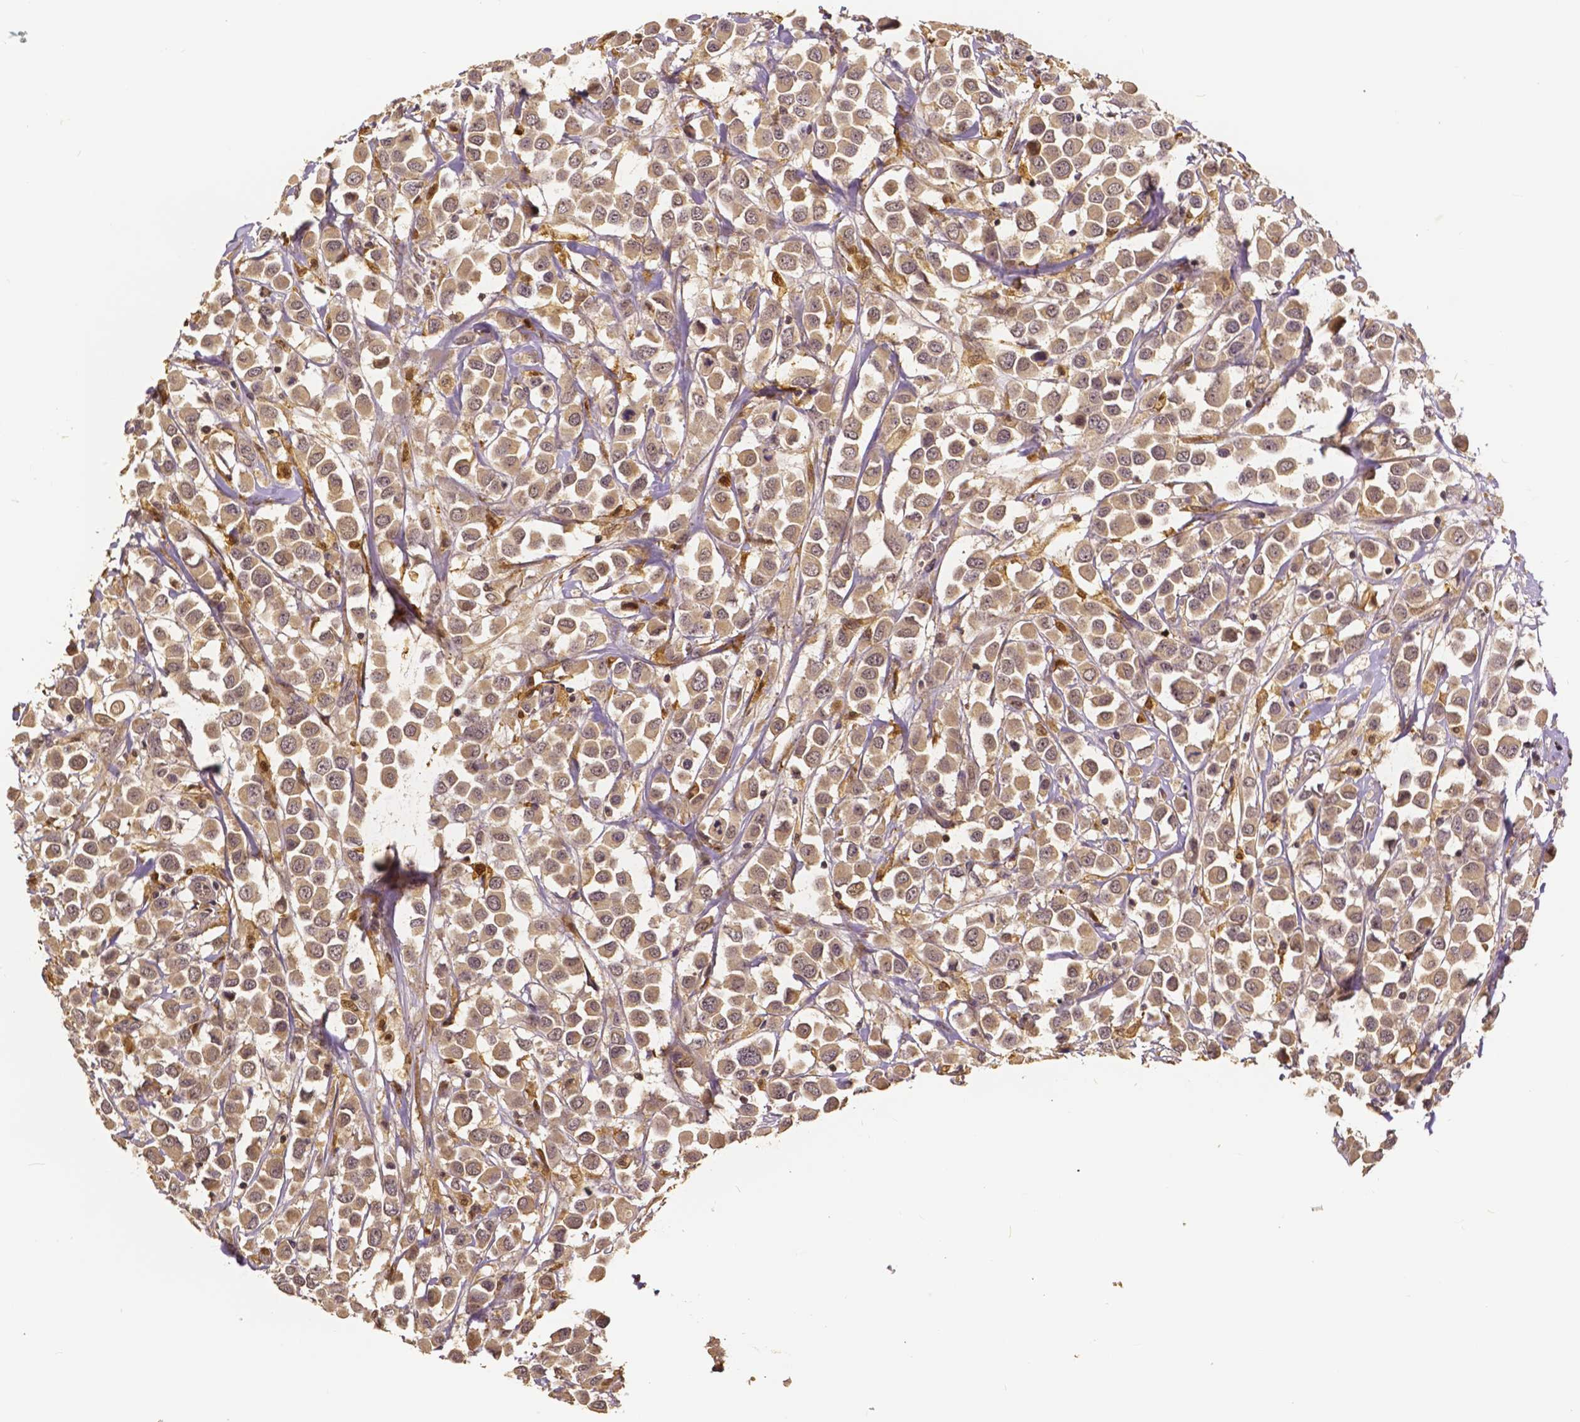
{"staining": {"intensity": "moderate", "quantity": ">75%", "location": "cytoplasmic/membranous"}, "tissue": "breast cancer", "cell_type": "Tumor cells", "image_type": "cancer", "snomed": [{"axis": "morphology", "description": "Duct carcinoma"}, {"axis": "topography", "description": "Breast"}], "caption": "Immunohistochemistry (IHC) (DAB (3,3'-diaminobenzidine)) staining of invasive ductal carcinoma (breast) shows moderate cytoplasmic/membranous protein staining in approximately >75% of tumor cells.", "gene": "USP9X", "patient": {"sex": "female", "age": 61}}